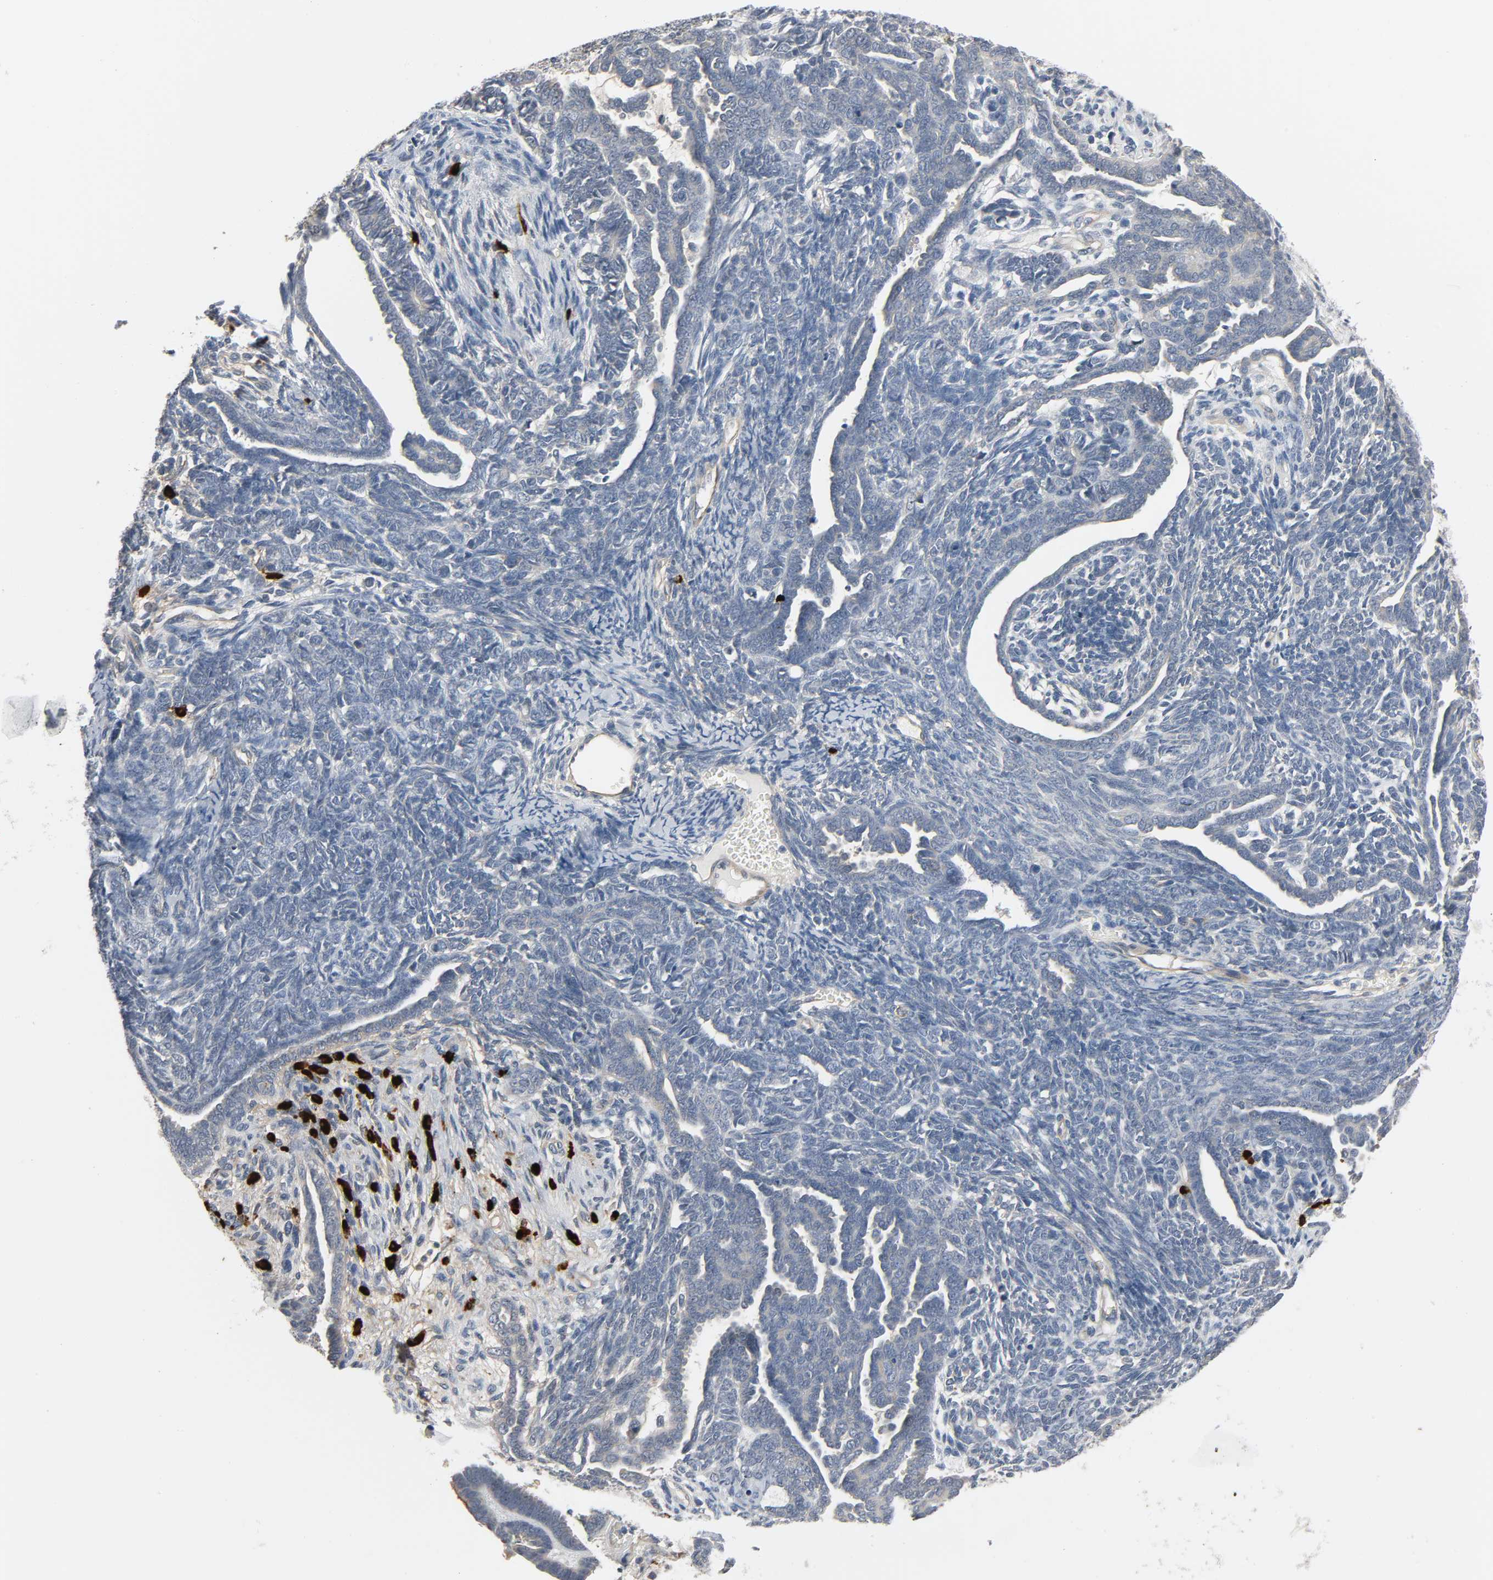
{"staining": {"intensity": "negative", "quantity": "none", "location": "none"}, "tissue": "endometrial cancer", "cell_type": "Tumor cells", "image_type": "cancer", "snomed": [{"axis": "morphology", "description": "Neoplasm, malignant, NOS"}, {"axis": "topography", "description": "Endometrium"}], "caption": "This histopathology image is of endometrial cancer (malignant neoplasm) stained with IHC to label a protein in brown with the nuclei are counter-stained blue. There is no expression in tumor cells.", "gene": "LIMCH1", "patient": {"sex": "female", "age": 74}}